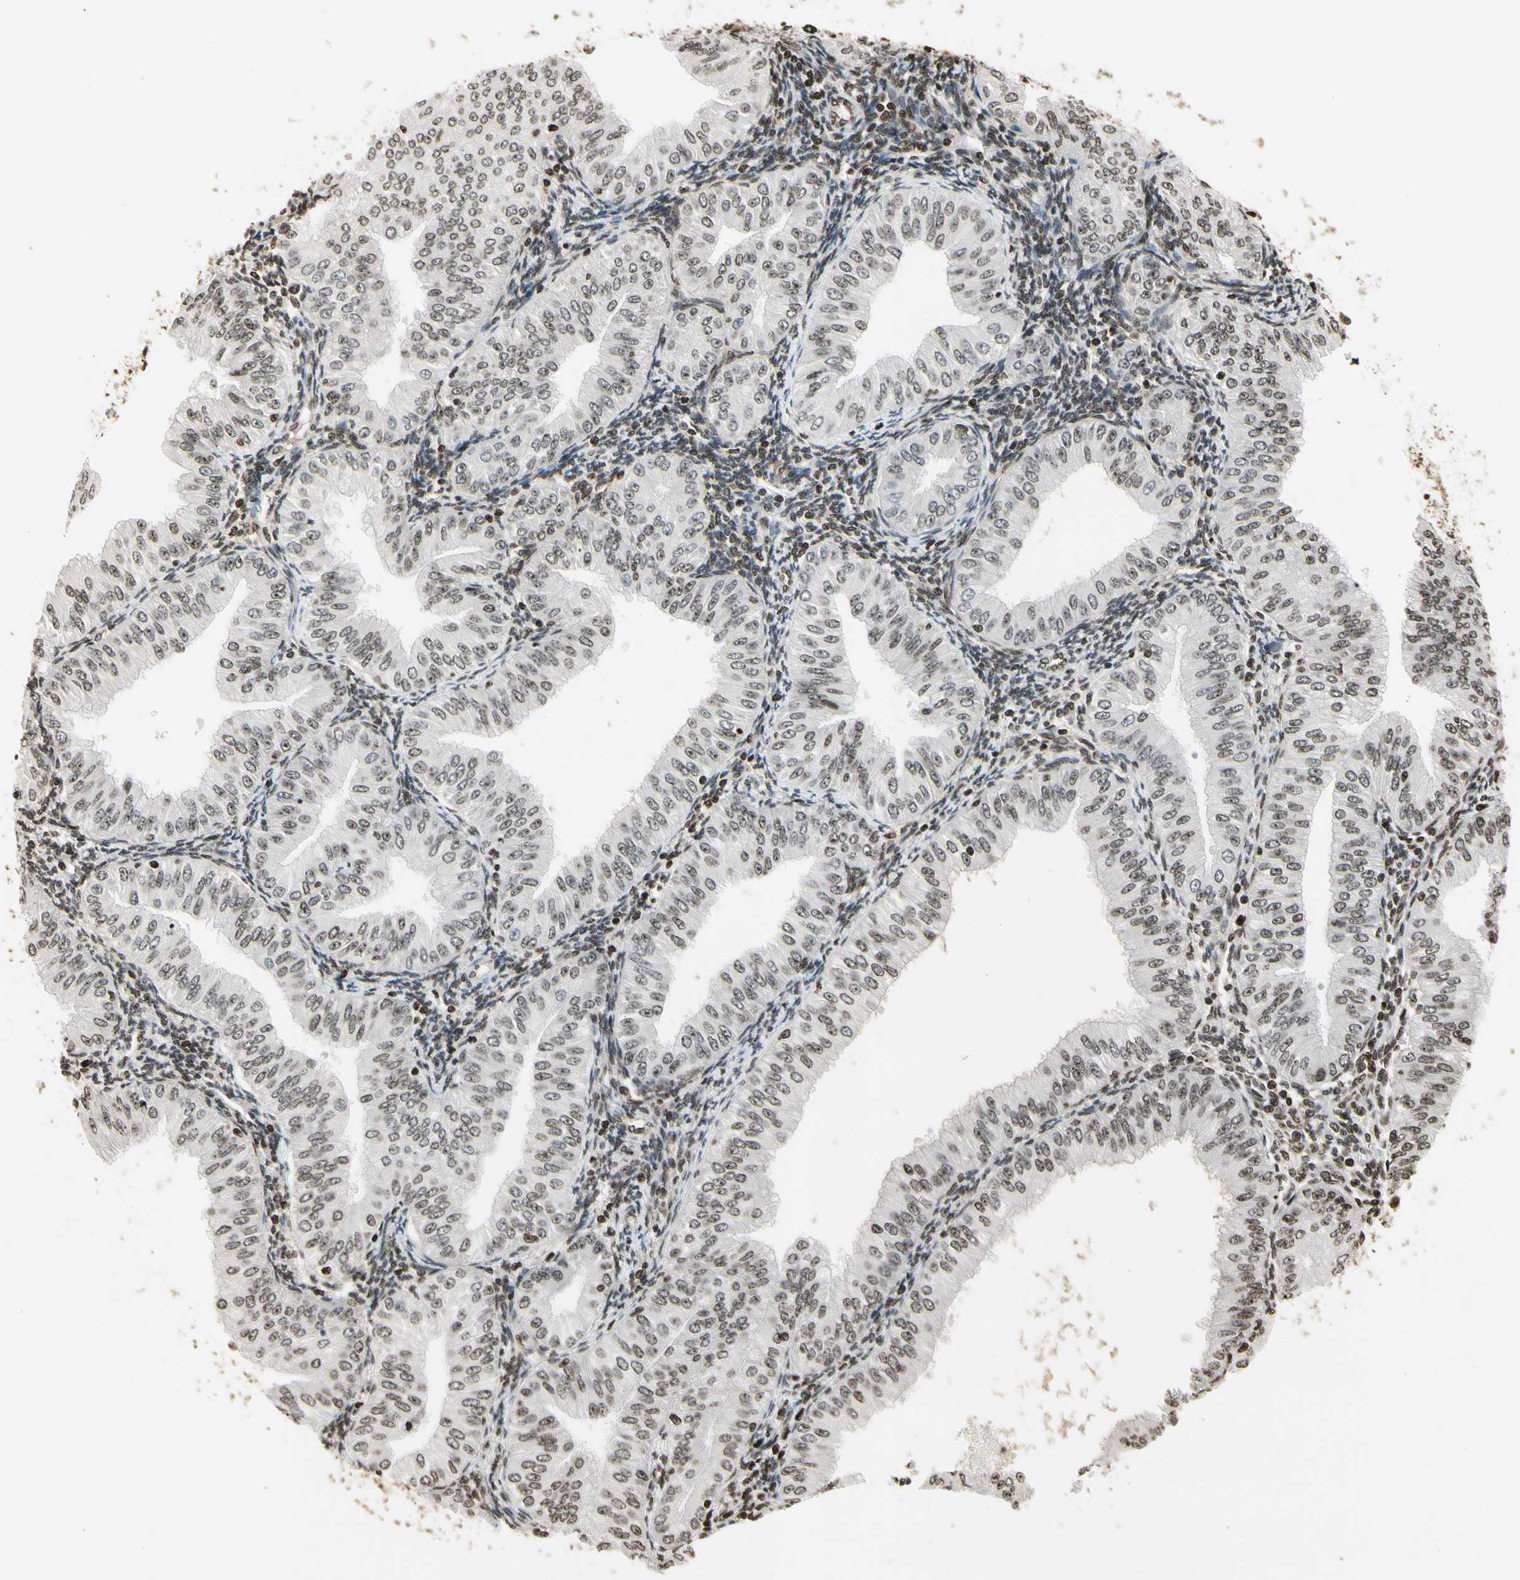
{"staining": {"intensity": "weak", "quantity": ">75%", "location": "nuclear"}, "tissue": "endometrial cancer", "cell_type": "Tumor cells", "image_type": "cancer", "snomed": [{"axis": "morphology", "description": "Normal tissue, NOS"}, {"axis": "morphology", "description": "Adenocarcinoma, NOS"}, {"axis": "topography", "description": "Endometrium"}], "caption": "The photomicrograph shows a brown stain indicating the presence of a protein in the nuclear of tumor cells in endometrial adenocarcinoma.", "gene": "RORA", "patient": {"sex": "female", "age": 53}}